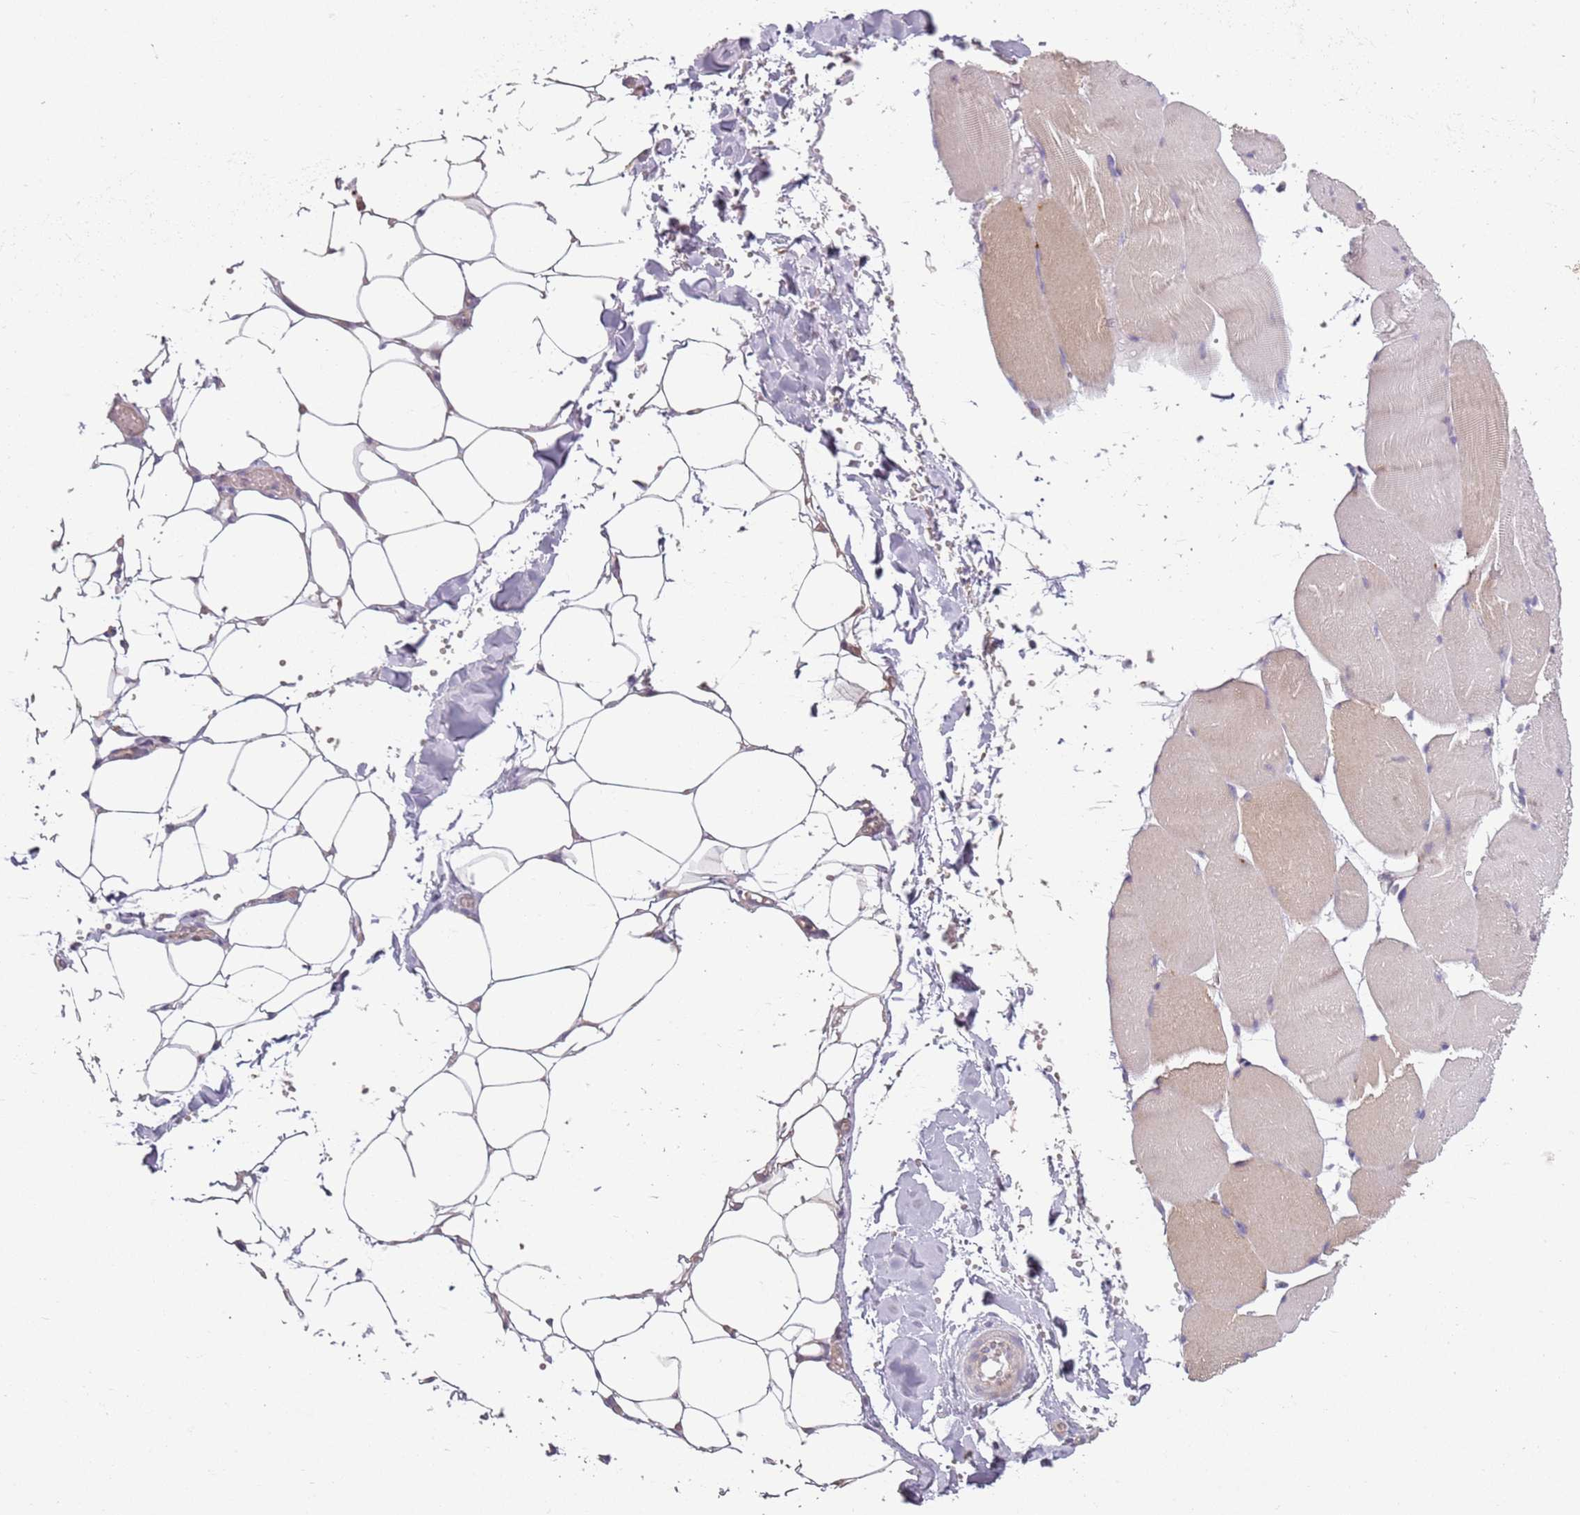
{"staining": {"intensity": "negative", "quantity": "none", "location": "none"}, "tissue": "adipose tissue", "cell_type": "Adipocytes", "image_type": "normal", "snomed": [{"axis": "morphology", "description": "Normal tissue, NOS"}, {"axis": "topography", "description": "Skeletal muscle"}, {"axis": "topography", "description": "Peripheral nerve tissue"}], "caption": "The histopathology image reveals no staining of adipocytes in benign adipose tissue.", "gene": "RPS28", "patient": {"sex": "female", "age": 55}}